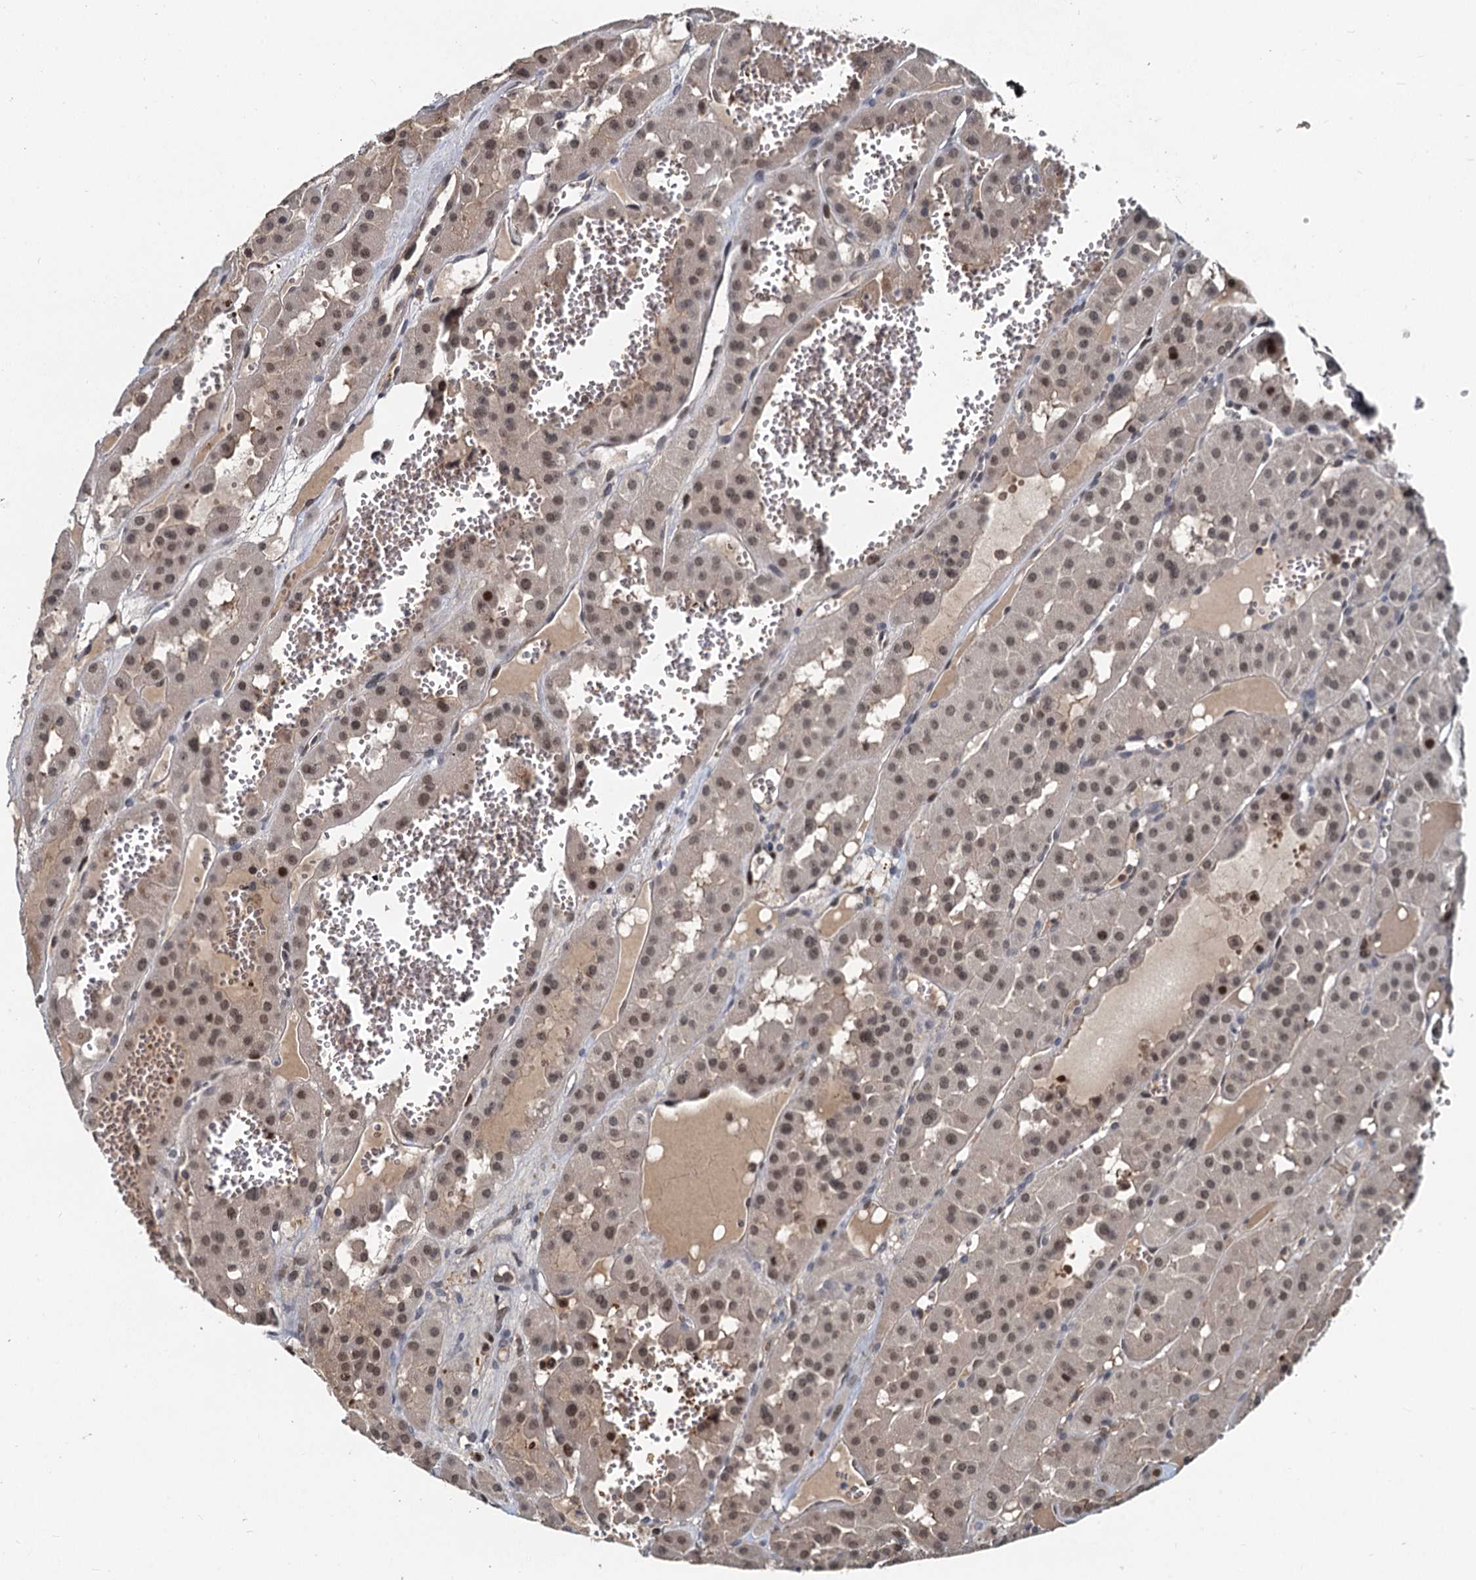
{"staining": {"intensity": "moderate", "quantity": ">75%", "location": "nuclear"}, "tissue": "renal cancer", "cell_type": "Tumor cells", "image_type": "cancer", "snomed": [{"axis": "morphology", "description": "Carcinoma, NOS"}, {"axis": "topography", "description": "Kidney"}], "caption": "Protein positivity by immunohistochemistry reveals moderate nuclear staining in about >75% of tumor cells in renal carcinoma.", "gene": "FANCI", "patient": {"sex": "female", "age": 75}}